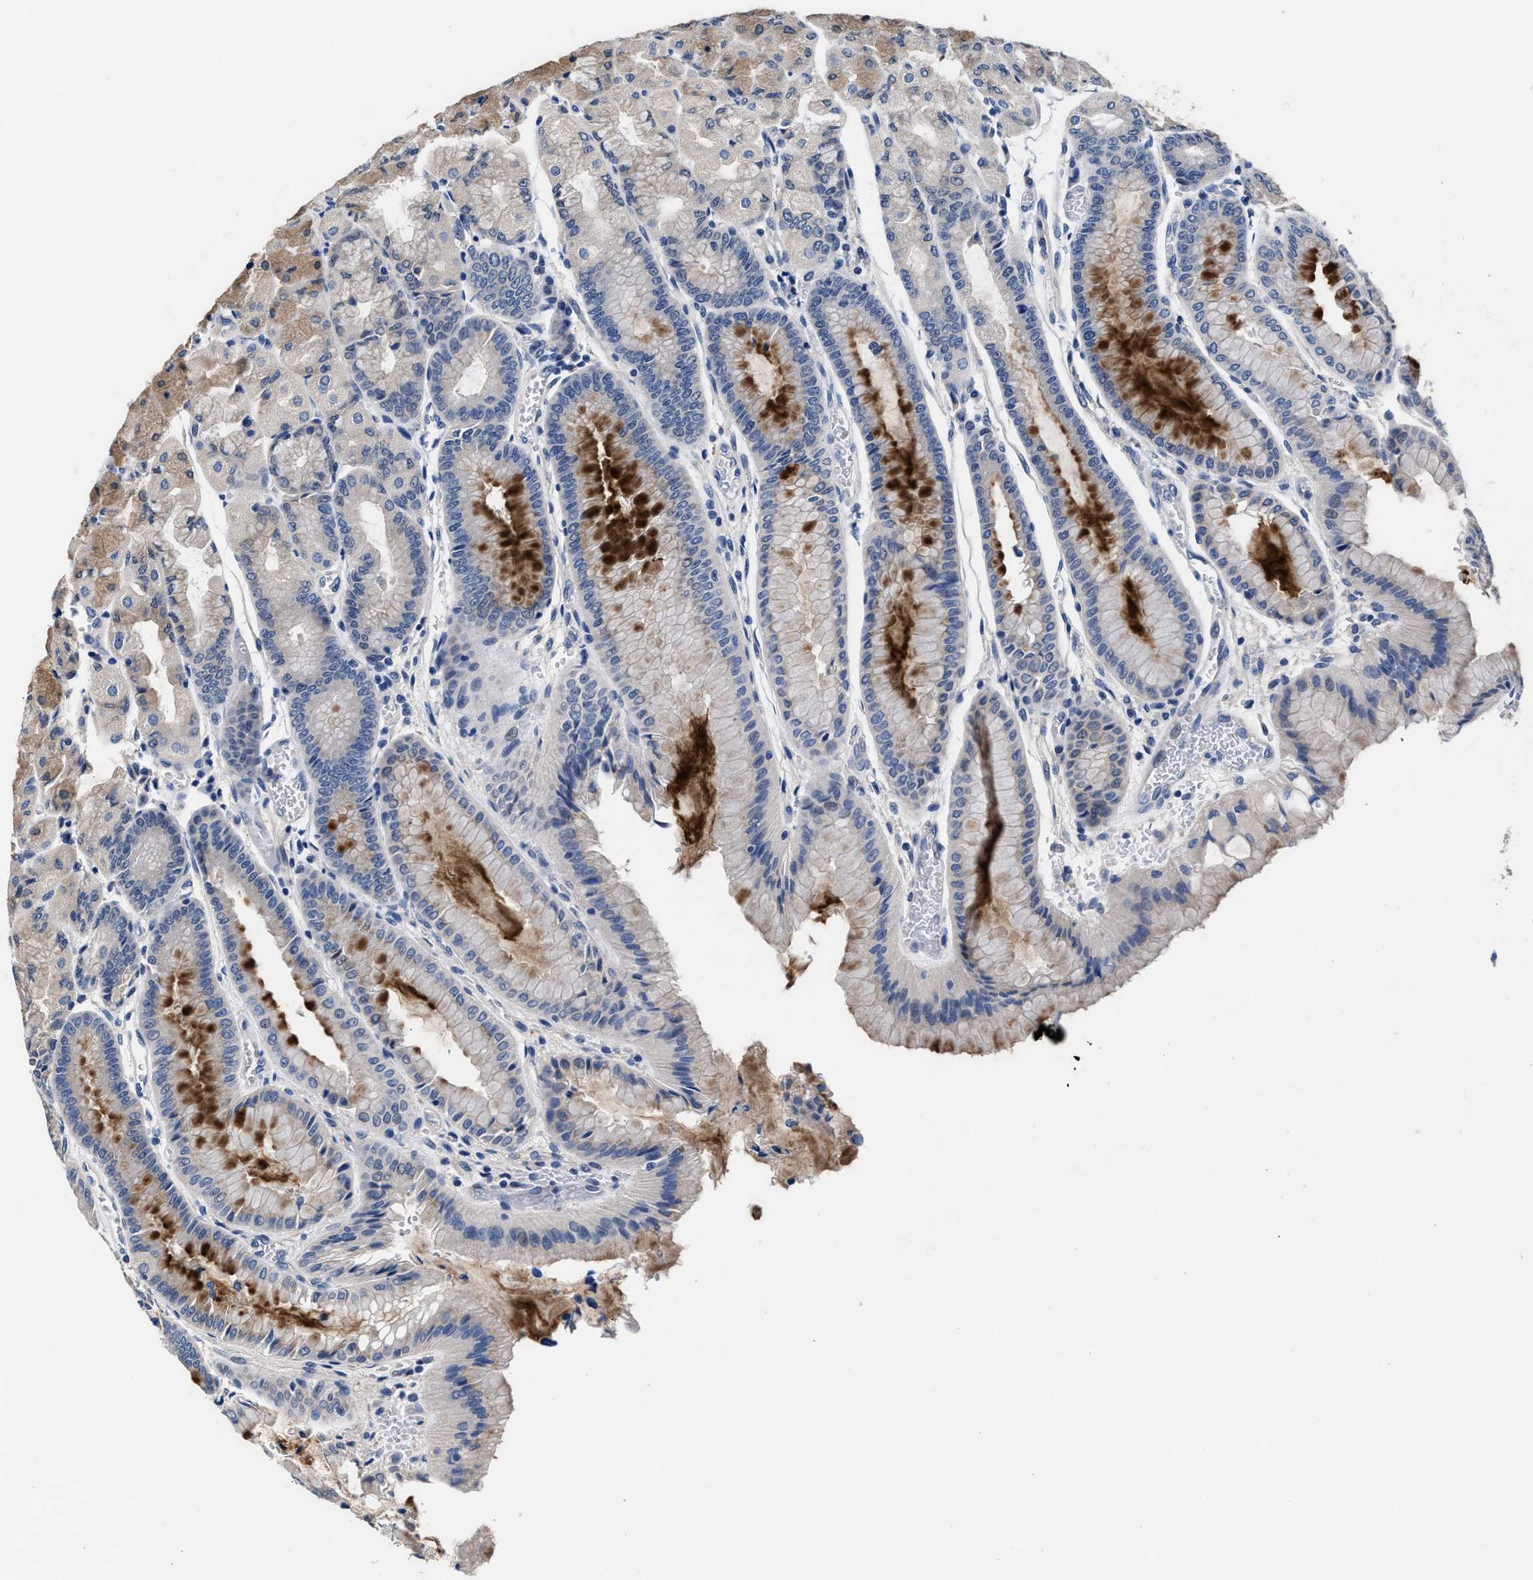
{"staining": {"intensity": "moderate", "quantity": "25%-75%", "location": "cytoplasmic/membranous"}, "tissue": "stomach", "cell_type": "Glandular cells", "image_type": "normal", "snomed": [{"axis": "morphology", "description": "Normal tissue, NOS"}, {"axis": "morphology", "description": "Carcinoid, malignant, NOS"}, {"axis": "topography", "description": "Stomach, upper"}], "caption": "IHC staining of normal stomach, which shows medium levels of moderate cytoplasmic/membranous positivity in about 25%-75% of glandular cells indicating moderate cytoplasmic/membranous protein positivity. The staining was performed using DAB (brown) for protein detection and nuclei were counterstained in hematoxylin (blue).", "gene": "GSTM1", "patient": {"sex": "male", "age": 39}}